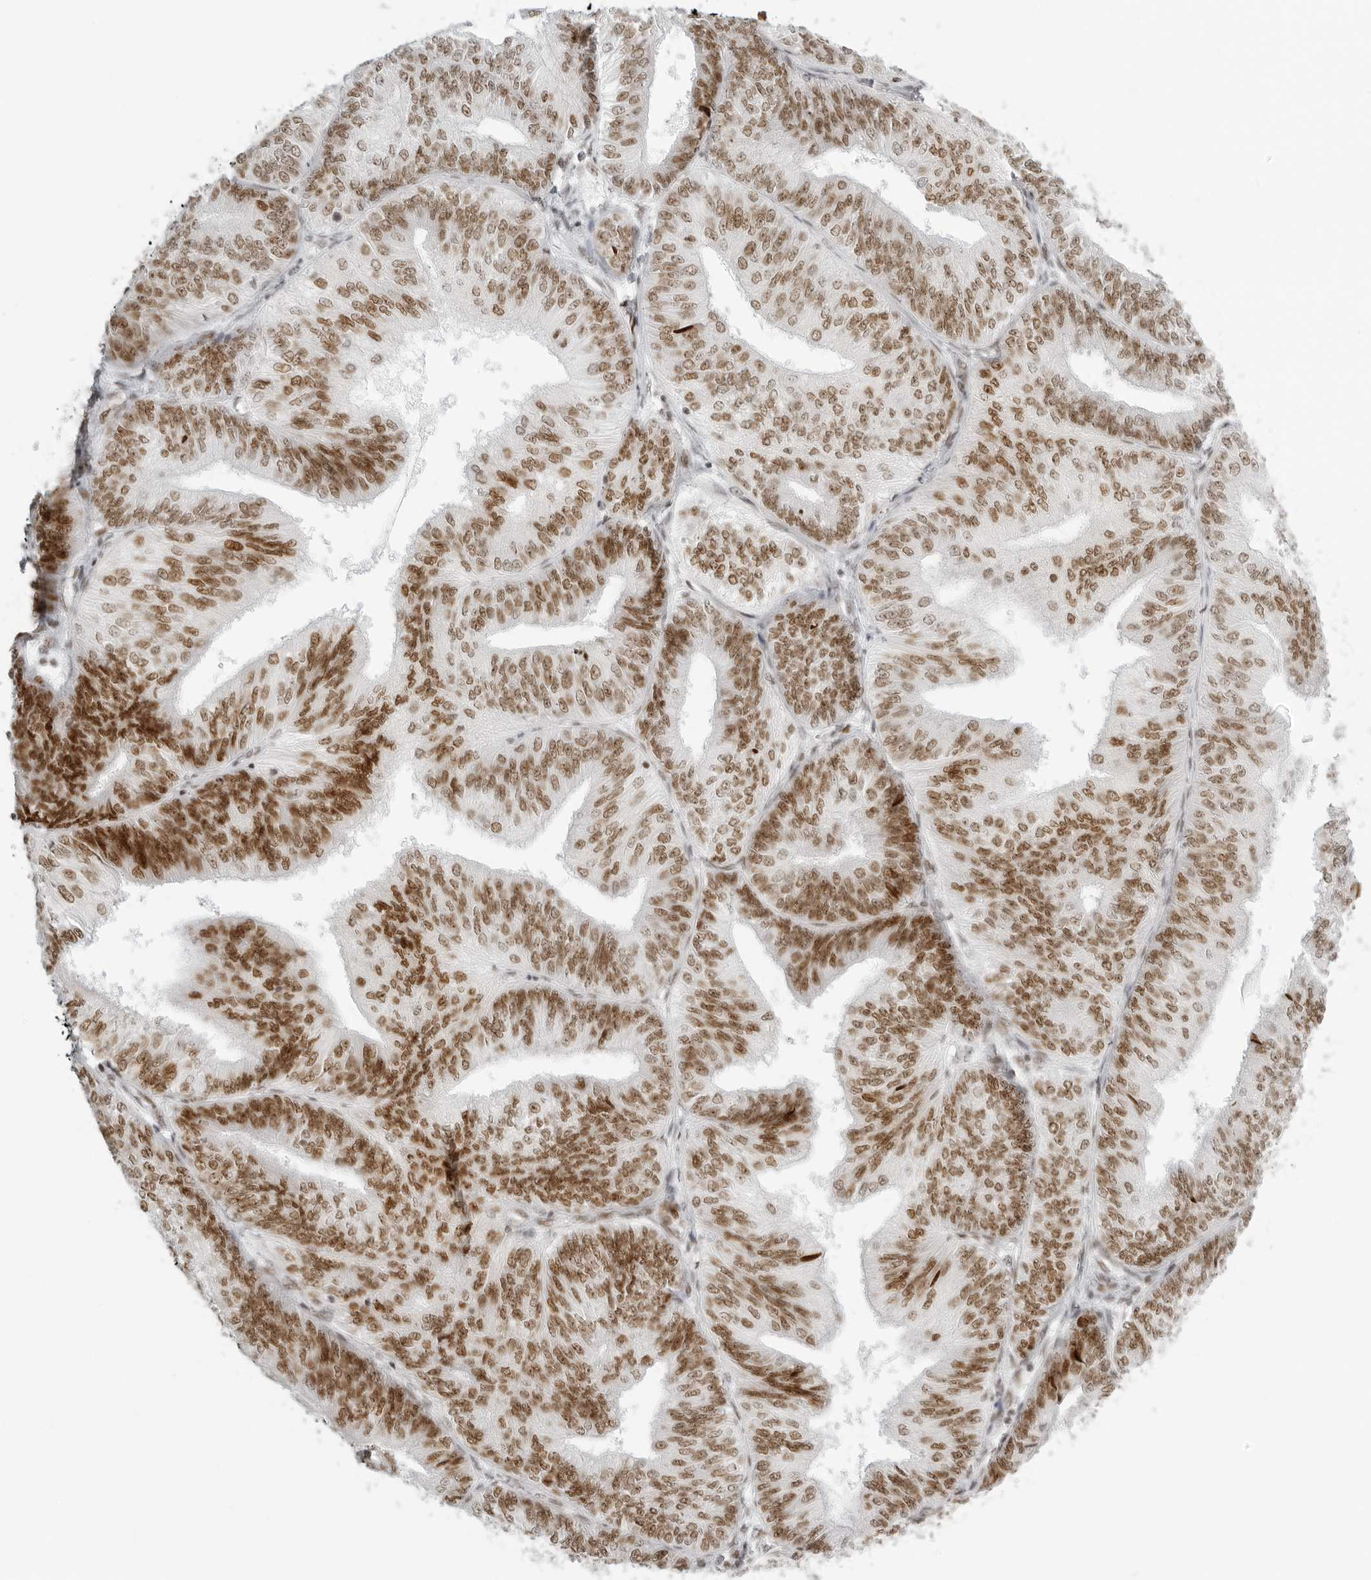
{"staining": {"intensity": "moderate", "quantity": ">75%", "location": "nuclear"}, "tissue": "endometrial cancer", "cell_type": "Tumor cells", "image_type": "cancer", "snomed": [{"axis": "morphology", "description": "Adenocarcinoma, NOS"}, {"axis": "topography", "description": "Endometrium"}], "caption": "Immunohistochemical staining of human endometrial cancer exhibits moderate nuclear protein positivity in approximately >75% of tumor cells.", "gene": "RCC1", "patient": {"sex": "female", "age": 58}}